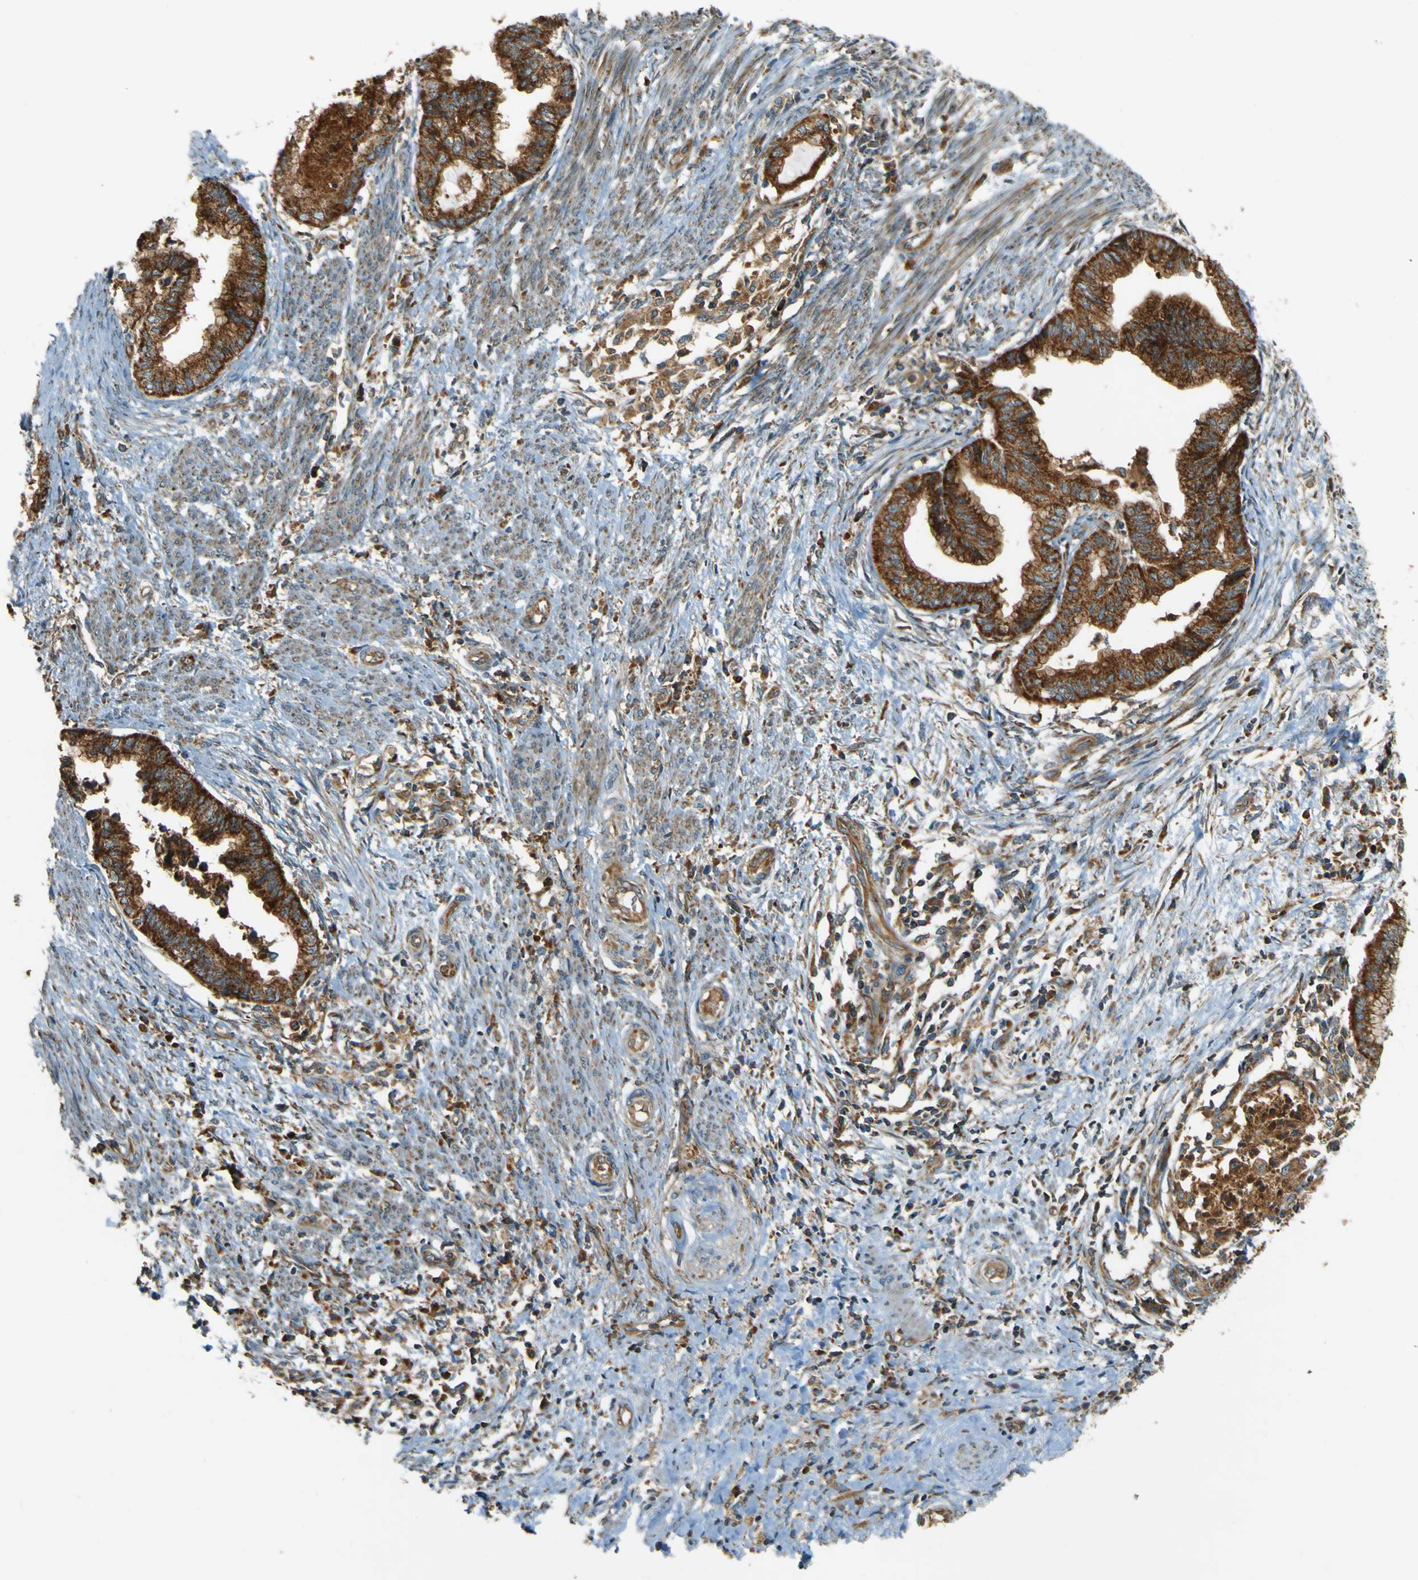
{"staining": {"intensity": "strong", "quantity": ">75%", "location": "cytoplasmic/membranous"}, "tissue": "endometrial cancer", "cell_type": "Tumor cells", "image_type": "cancer", "snomed": [{"axis": "morphology", "description": "Necrosis, NOS"}, {"axis": "morphology", "description": "Adenocarcinoma, NOS"}, {"axis": "topography", "description": "Endometrium"}], "caption": "Brown immunohistochemical staining in human endometrial cancer shows strong cytoplasmic/membranous positivity in approximately >75% of tumor cells.", "gene": "DNAJC5", "patient": {"sex": "female", "age": 79}}